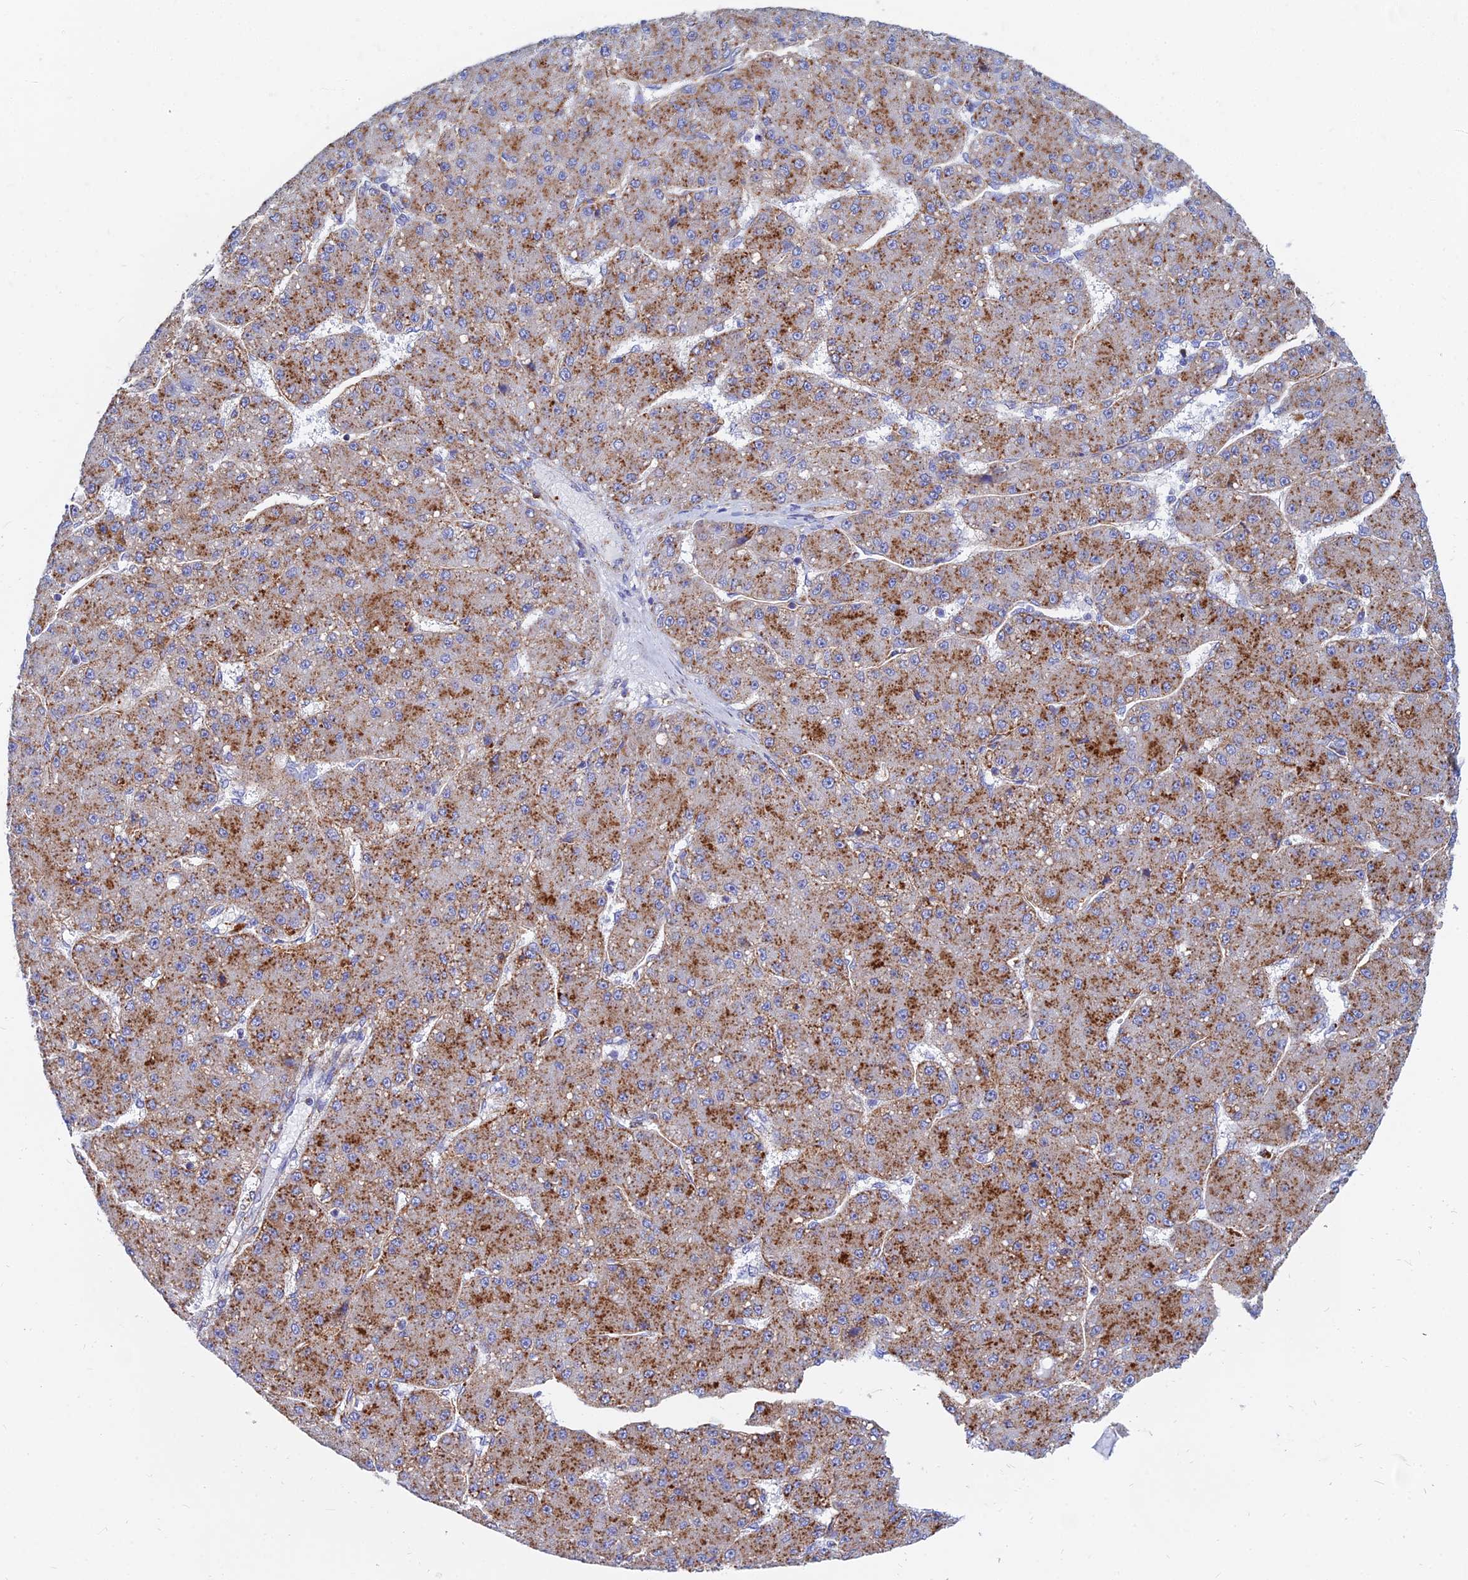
{"staining": {"intensity": "moderate", "quantity": ">75%", "location": "cytoplasmic/membranous"}, "tissue": "liver cancer", "cell_type": "Tumor cells", "image_type": "cancer", "snomed": [{"axis": "morphology", "description": "Carcinoma, Hepatocellular, NOS"}, {"axis": "topography", "description": "Liver"}], "caption": "Moderate cytoplasmic/membranous positivity for a protein is present in about >75% of tumor cells of hepatocellular carcinoma (liver) using IHC.", "gene": "SPNS1", "patient": {"sex": "male", "age": 67}}